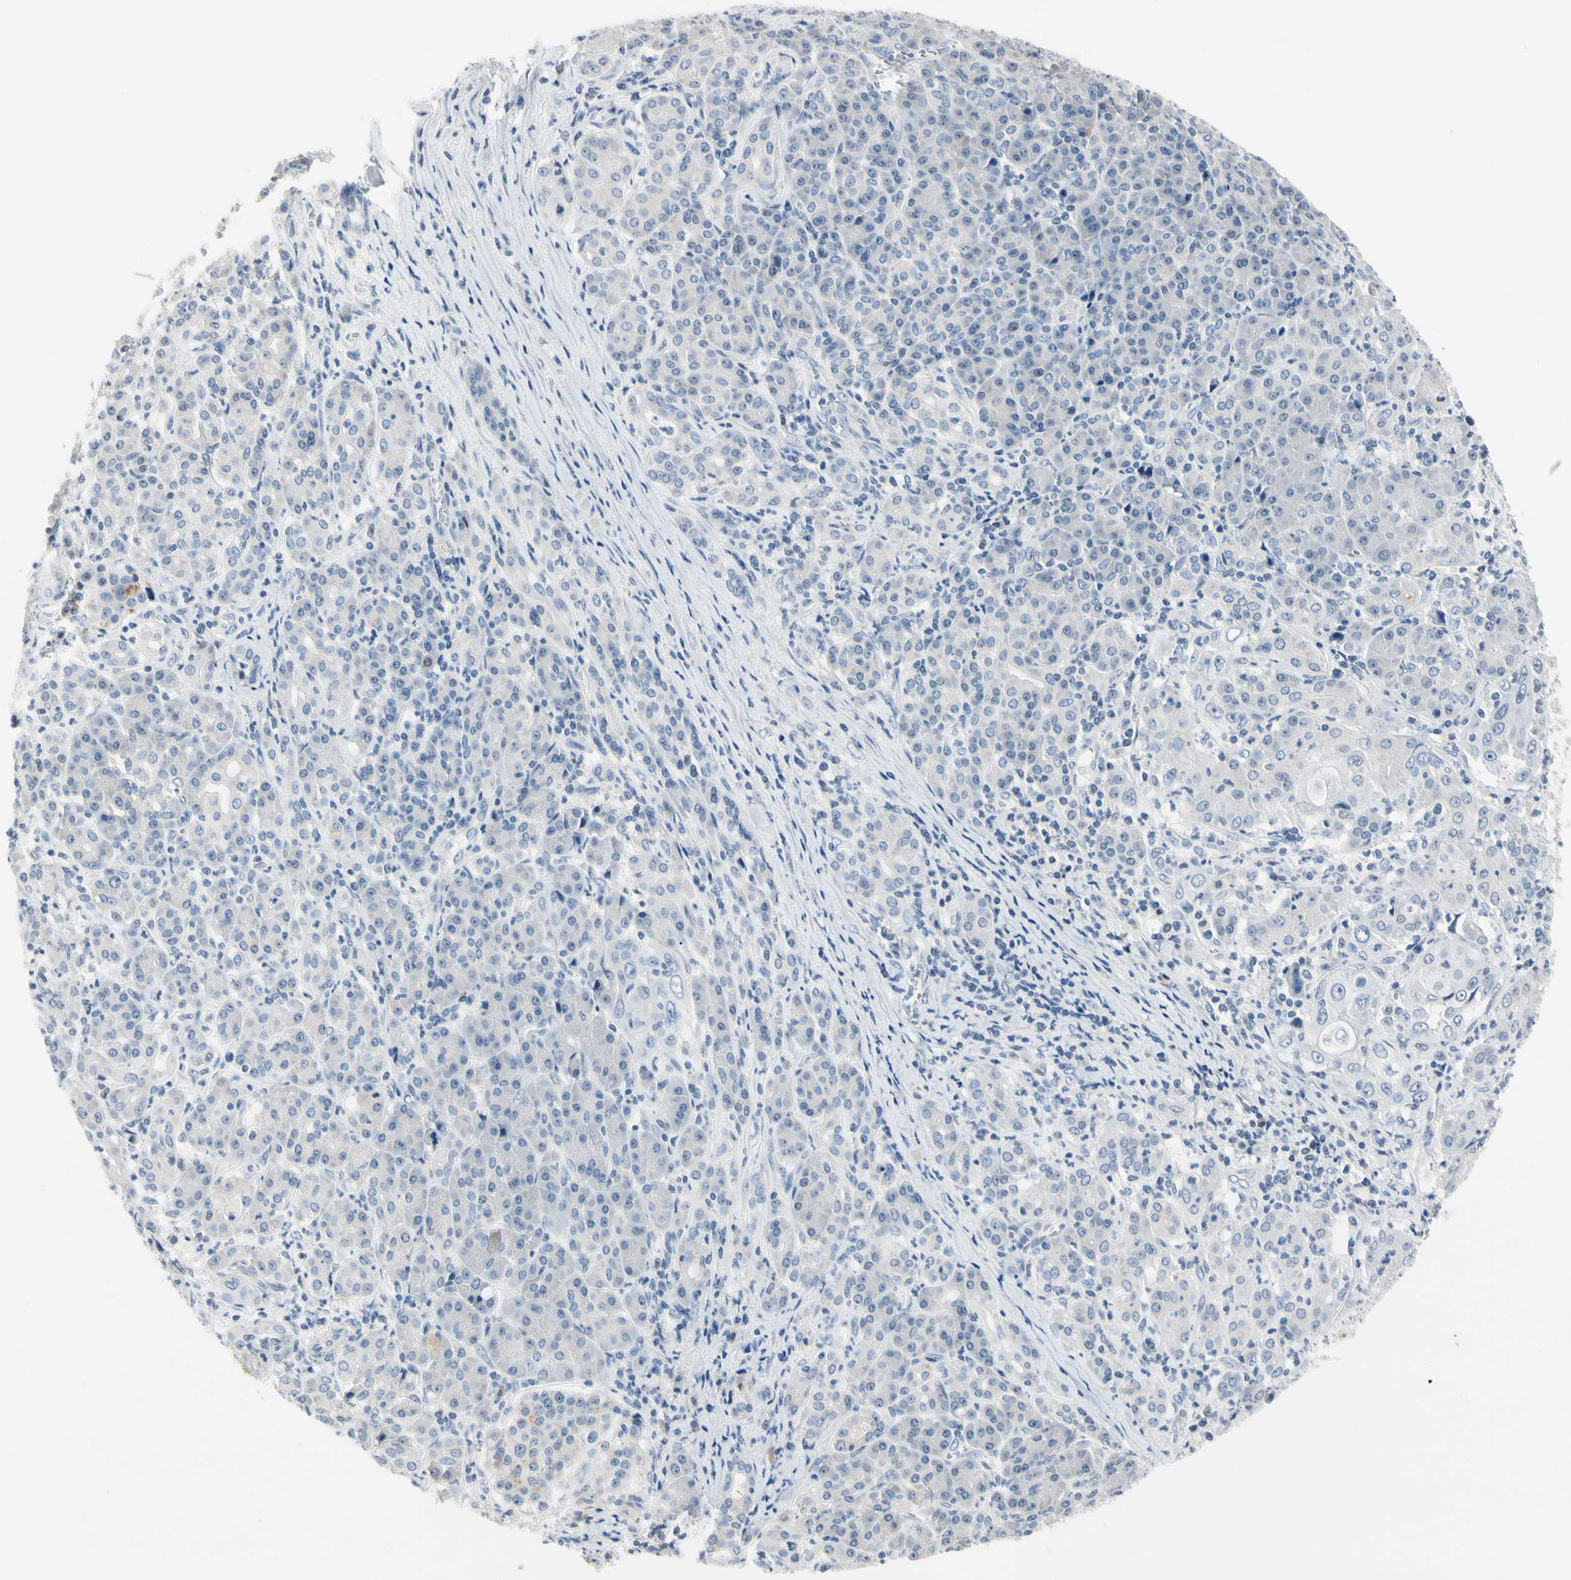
{"staining": {"intensity": "negative", "quantity": "none", "location": "none"}, "tissue": "pancreatic cancer", "cell_type": "Tumor cells", "image_type": "cancer", "snomed": [{"axis": "morphology", "description": "Adenocarcinoma, NOS"}, {"axis": "topography", "description": "Pancreas"}], "caption": "Image shows no significant protein staining in tumor cells of pancreatic cancer (adenocarcinoma).", "gene": "ECRG4", "patient": {"sex": "male", "age": 70}}